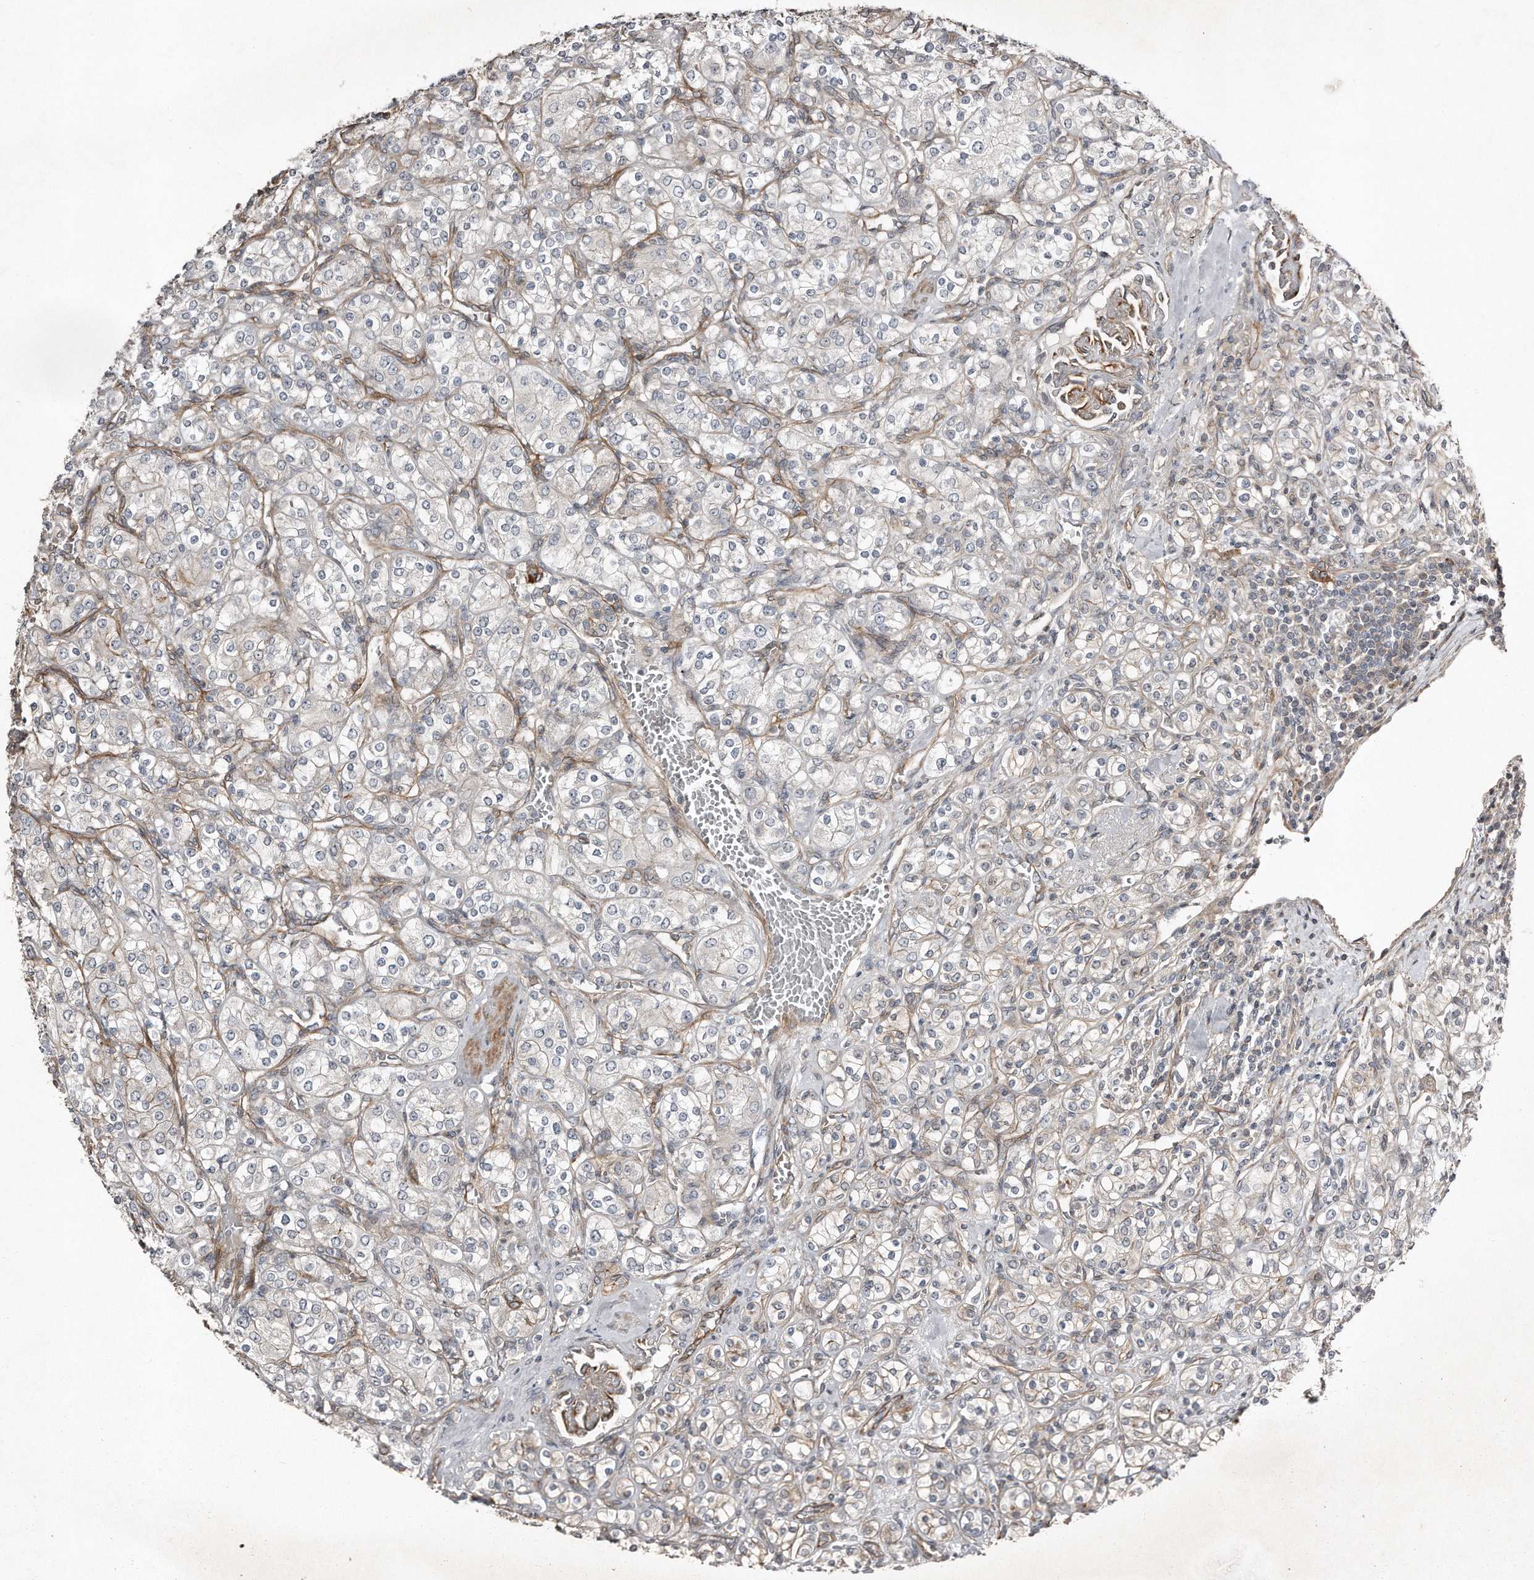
{"staining": {"intensity": "negative", "quantity": "none", "location": "none"}, "tissue": "renal cancer", "cell_type": "Tumor cells", "image_type": "cancer", "snomed": [{"axis": "morphology", "description": "Adenocarcinoma, NOS"}, {"axis": "topography", "description": "Kidney"}], "caption": "The photomicrograph demonstrates no significant expression in tumor cells of adenocarcinoma (renal).", "gene": "SNAP47", "patient": {"sex": "male", "age": 77}}